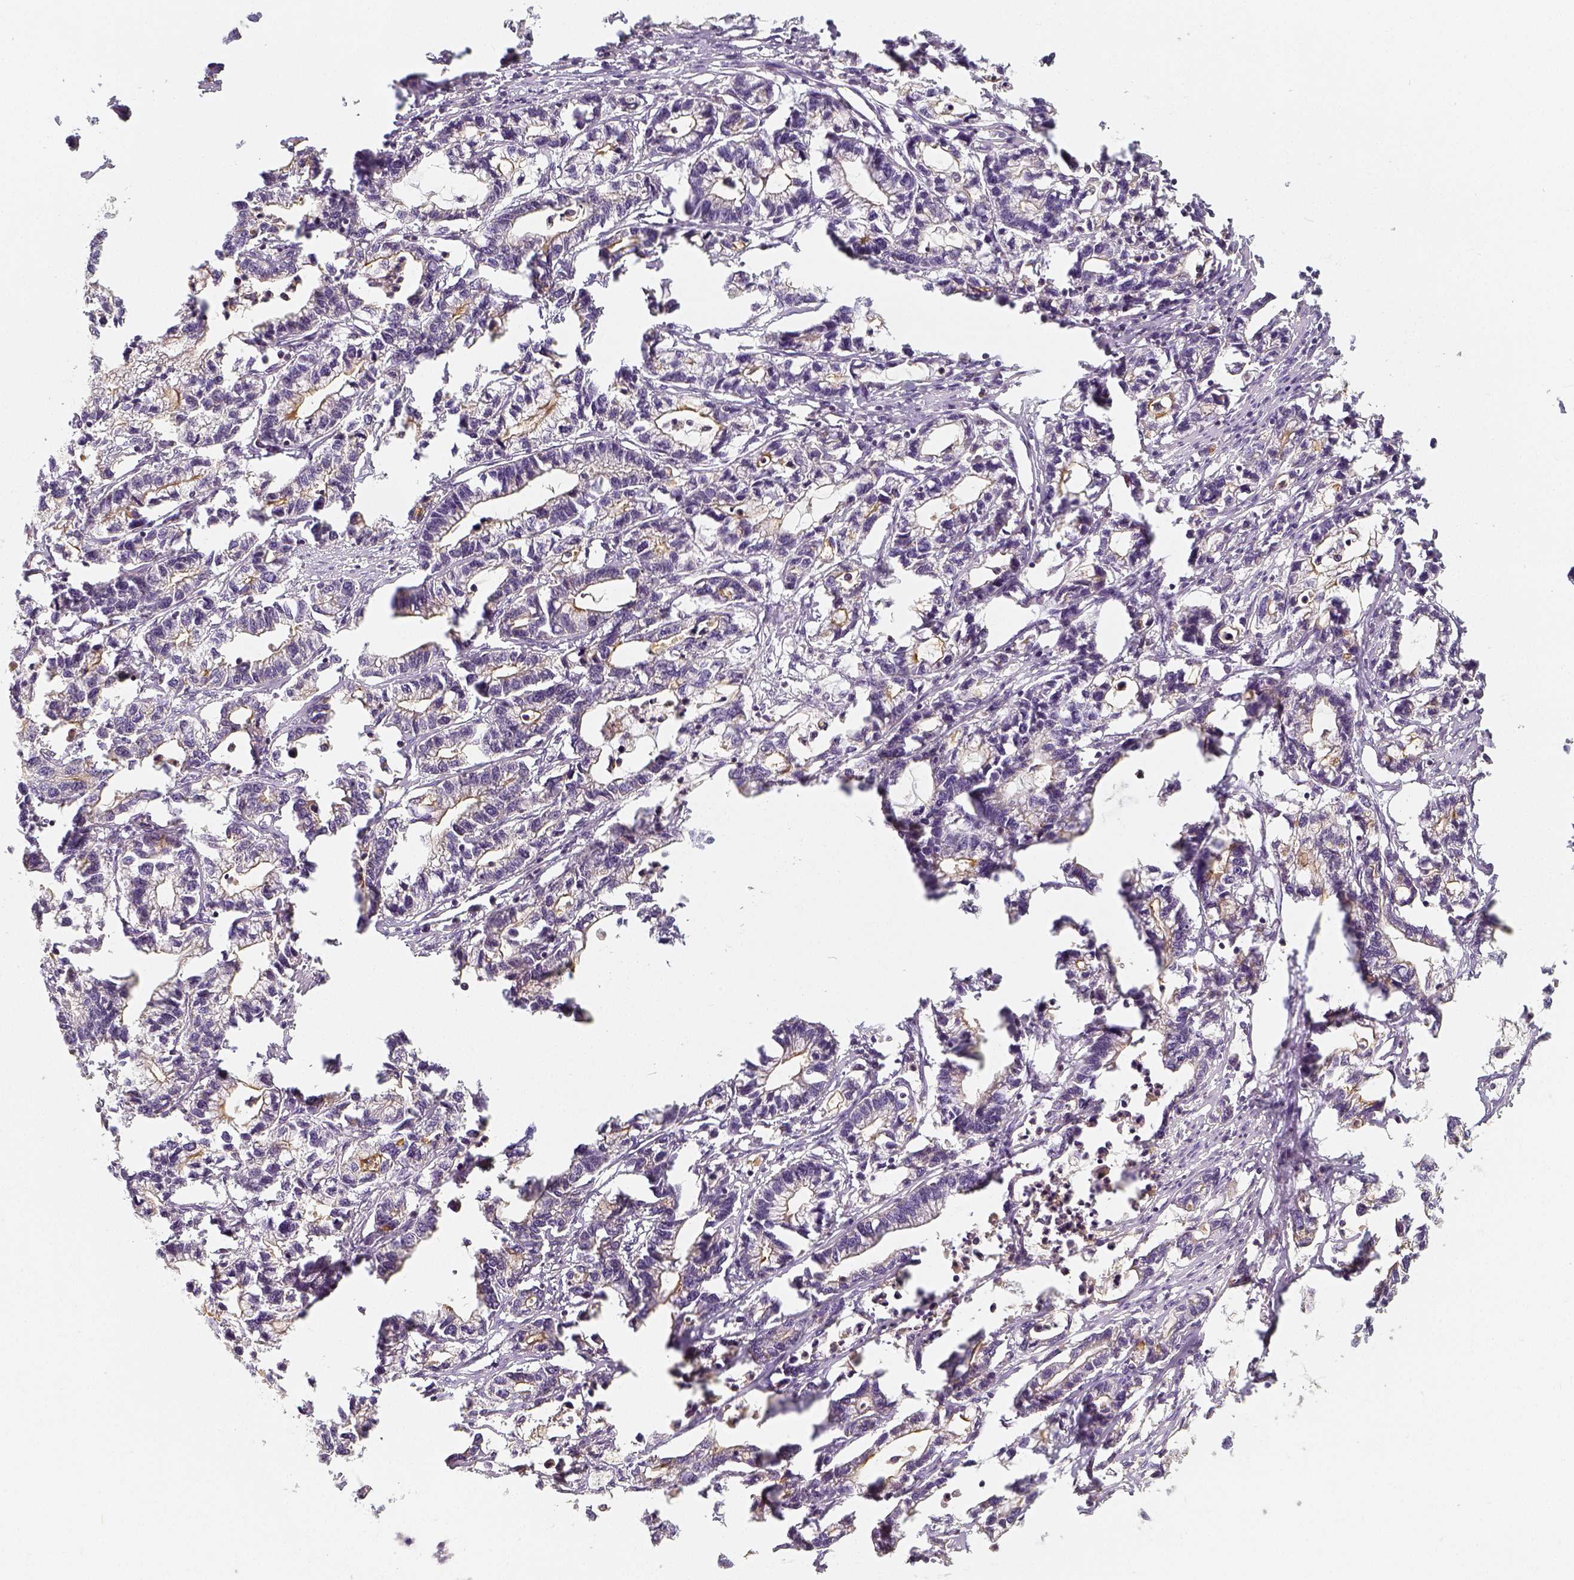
{"staining": {"intensity": "moderate", "quantity": "<25%", "location": "cytoplasmic/membranous"}, "tissue": "stomach cancer", "cell_type": "Tumor cells", "image_type": "cancer", "snomed": [{"axis": "morphology", "description": "Adenocarcinoma, NOS"}, {"axis": "topography", "description": "Stomach"}], "caption": "IHC image of neoplastic tissue: stomach cancer stained using immunohistochemistry displays low levels of moderate protein expression localized specifically in the cytoplasmic/membranous of tumor cells, appearing as a cytoplasmic/membranous brown color.", "gene": "PTPRJ", "patient": {"sex": "male", "age": 83}}